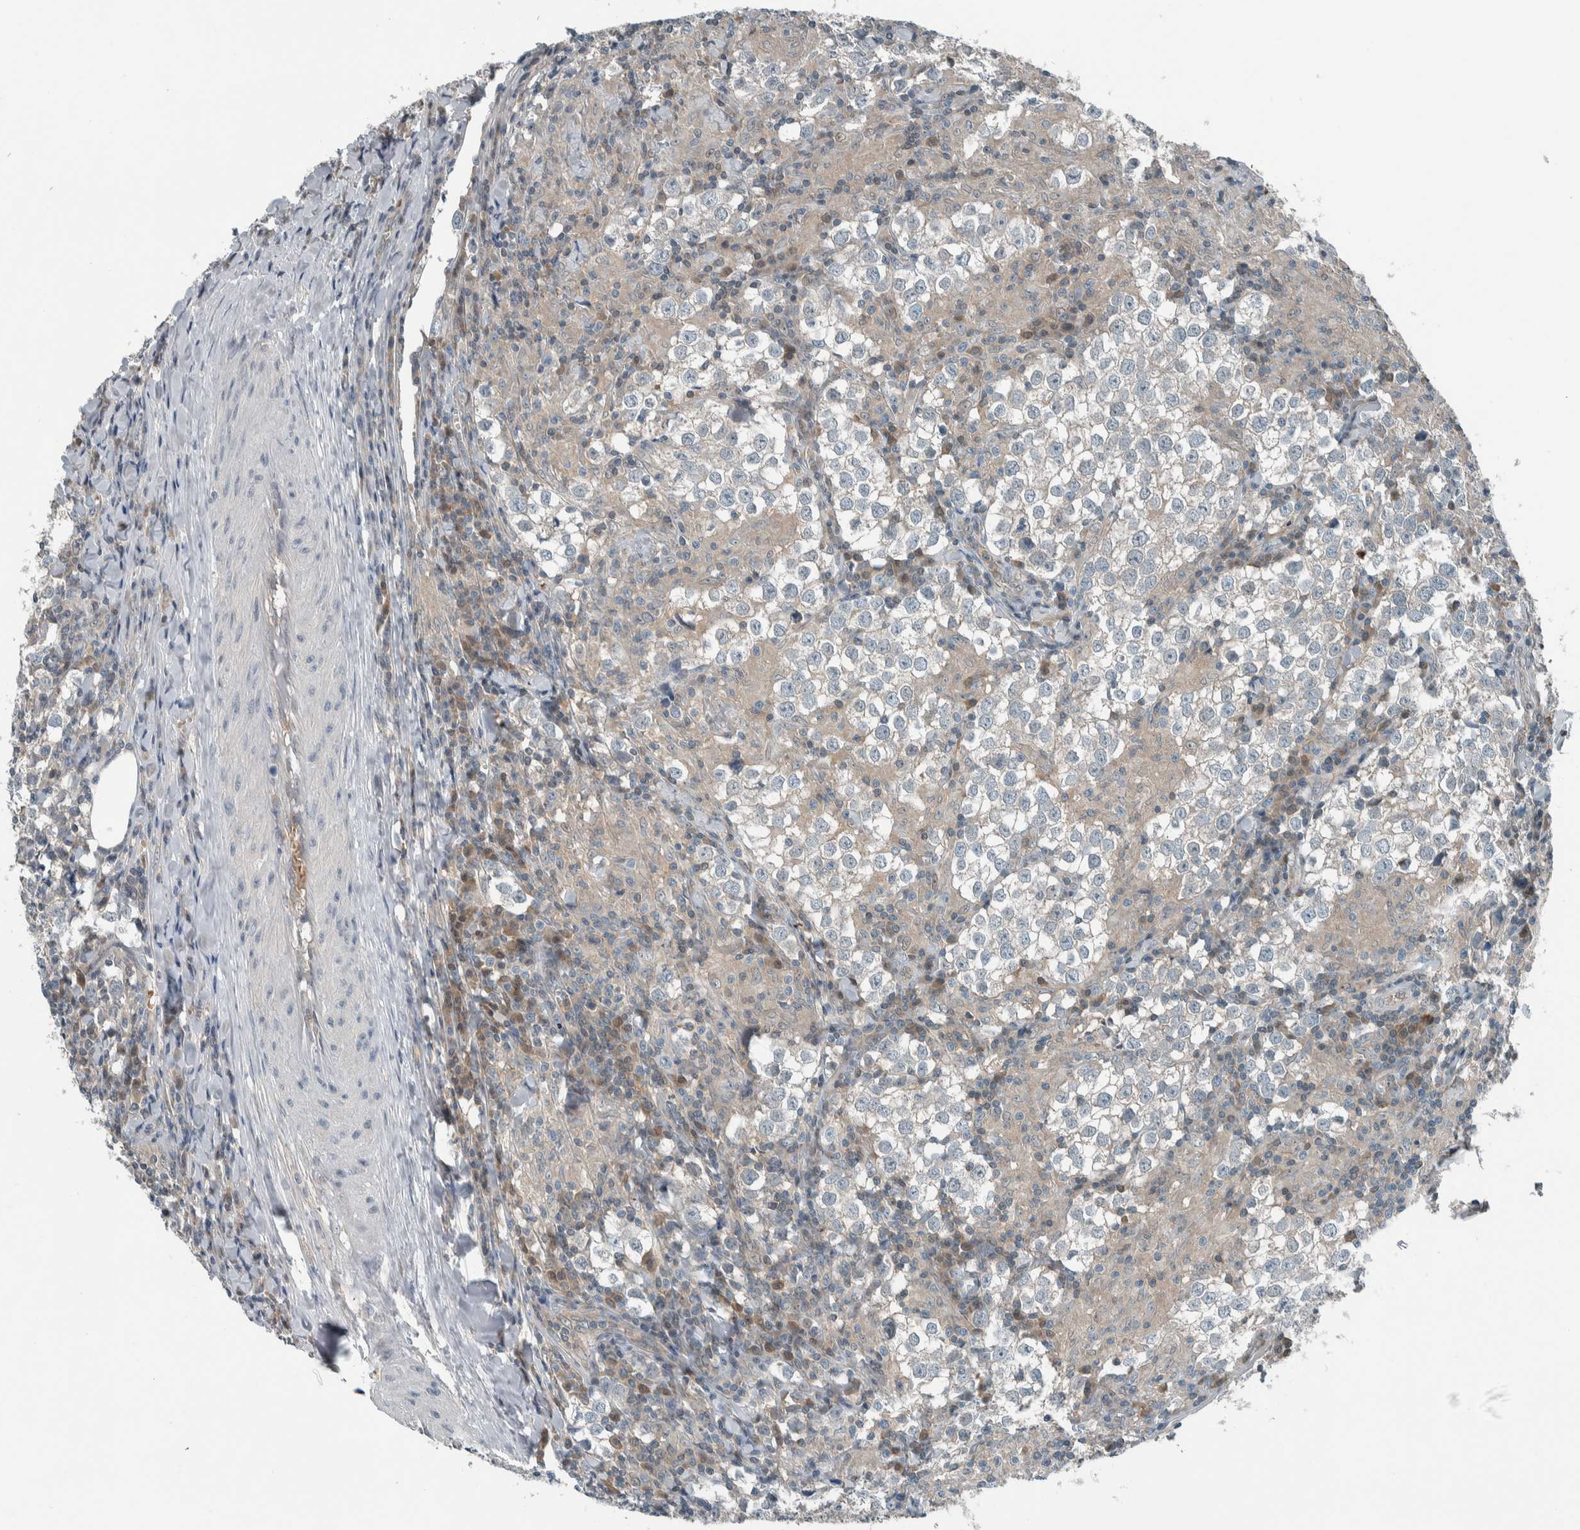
{"staining": {"intensity": "negative", "quantity": "none", "location": "none"}, "tissue": "testis cancer", "cell_type": "Tumor cells", "image_type": "cancer", "snomed": [{"axis": "morphology", "description": "Seminoma, NOS"}, {"axis": "morphology", "description": "Carcinoma, Embryonal, NOS"}, {"axis": "topography", "description": "Testis"}], "caption": "Tumor cells are negative for protein expression in human testis embryonal carcinoma. (DAB (3,3'-diaminobenzidine) immunohistochemistry (IHC), high magnification).", "gene": "ALAD", "patient": {"sex": "male", "age": 36}}